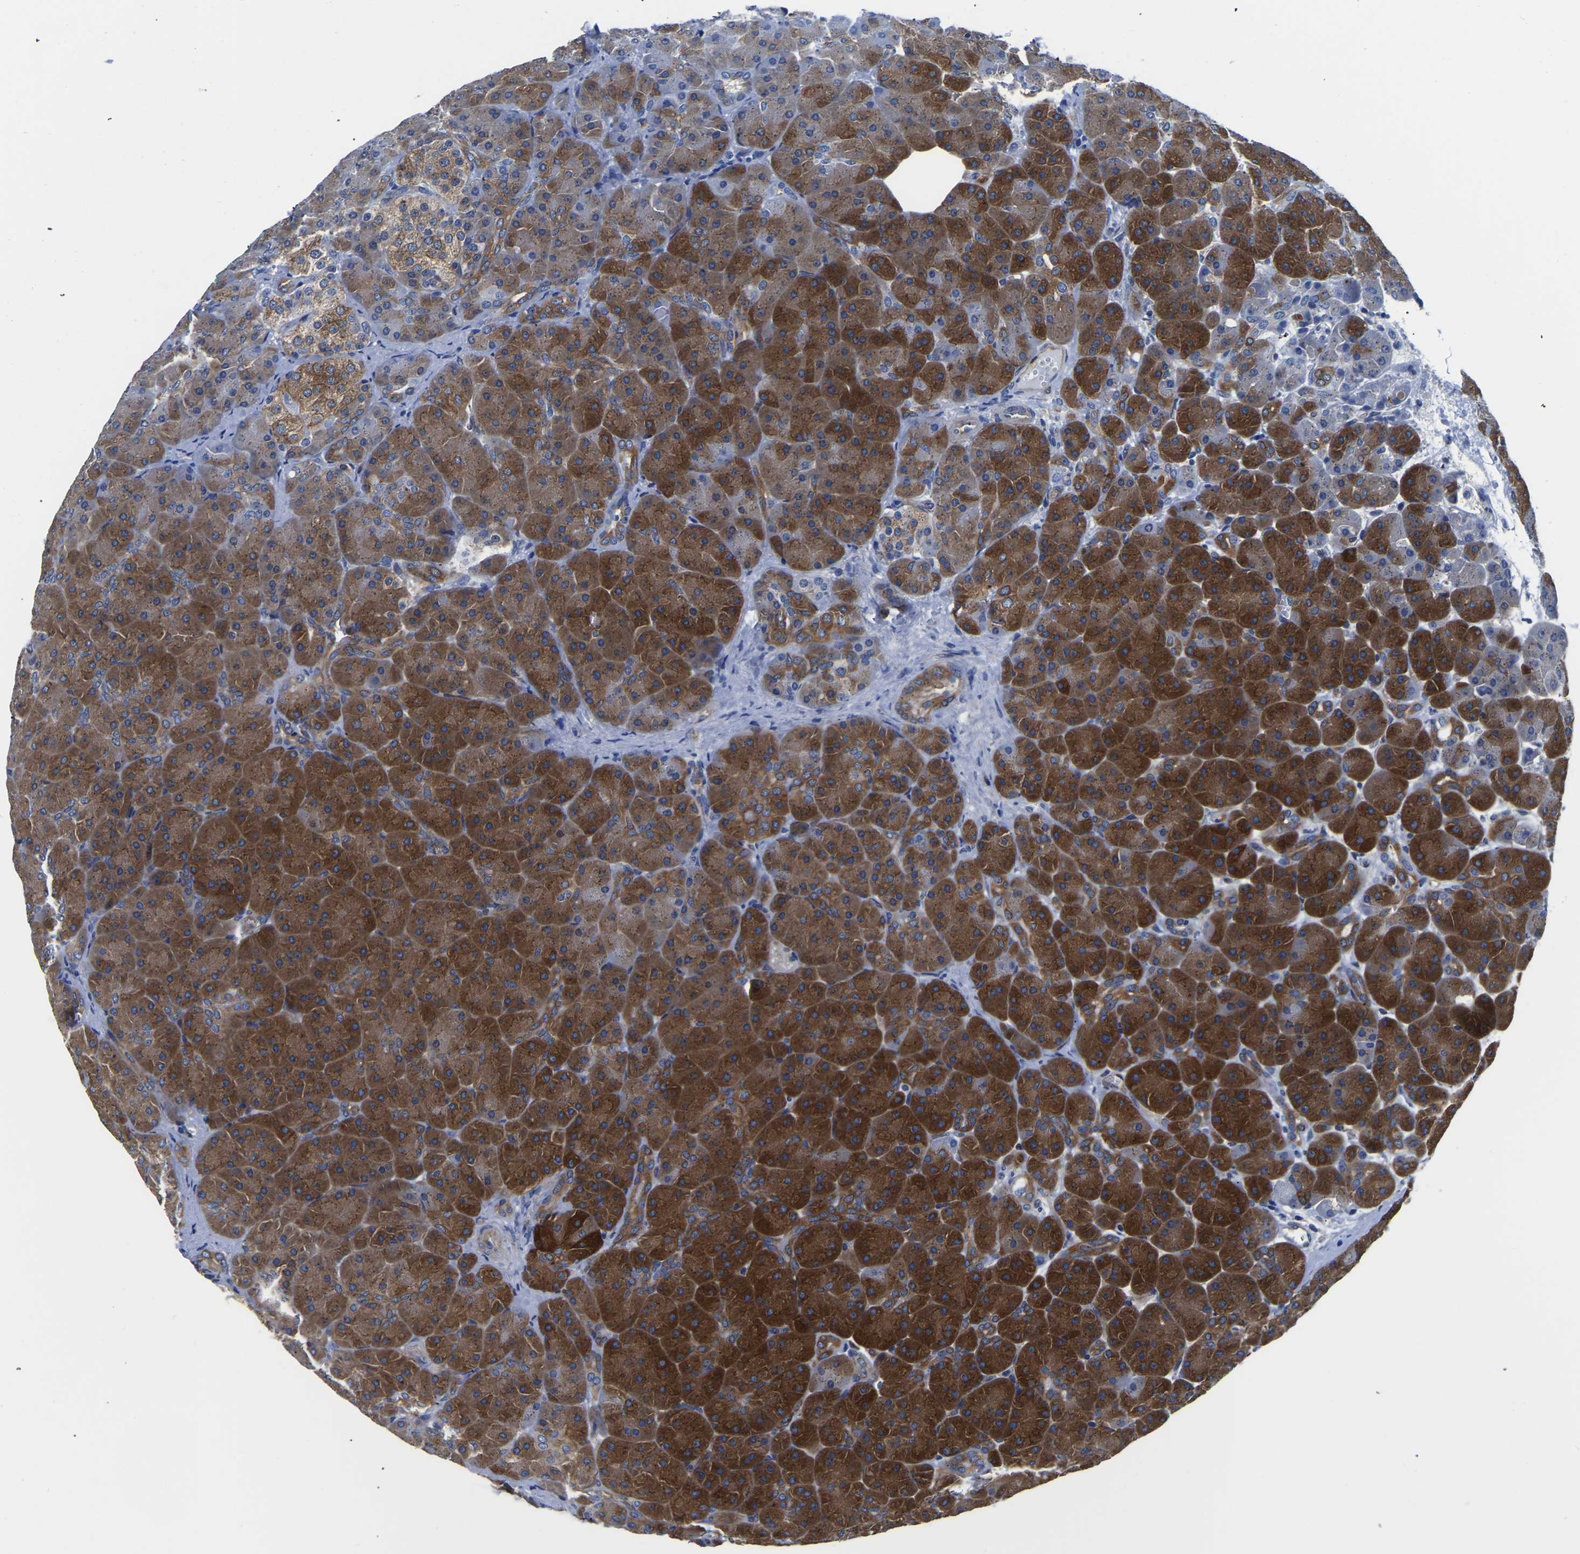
{"staining": {"intensity": "strong", "quantity": "25%-75%", "location": "cytoplasmic/membranous"}, "tissue": "pancreas", "cell_type": "Exocrine glandular cells", "image_type": "normal", "snomed": [{"axis": "morphology", "description": "Normal tissue, NOS"}, {"axis": "topography", "description": "Pancreas"}], "caption": "IHC of benign pancreas displays high levels of strong cytoplasmic/membranous positivity in approximately 25%-75% of exocrine glandular cells. Nuclei are stained in blue.", "gene": "TFG", "patient": {"sex": "male", "age": 66}}